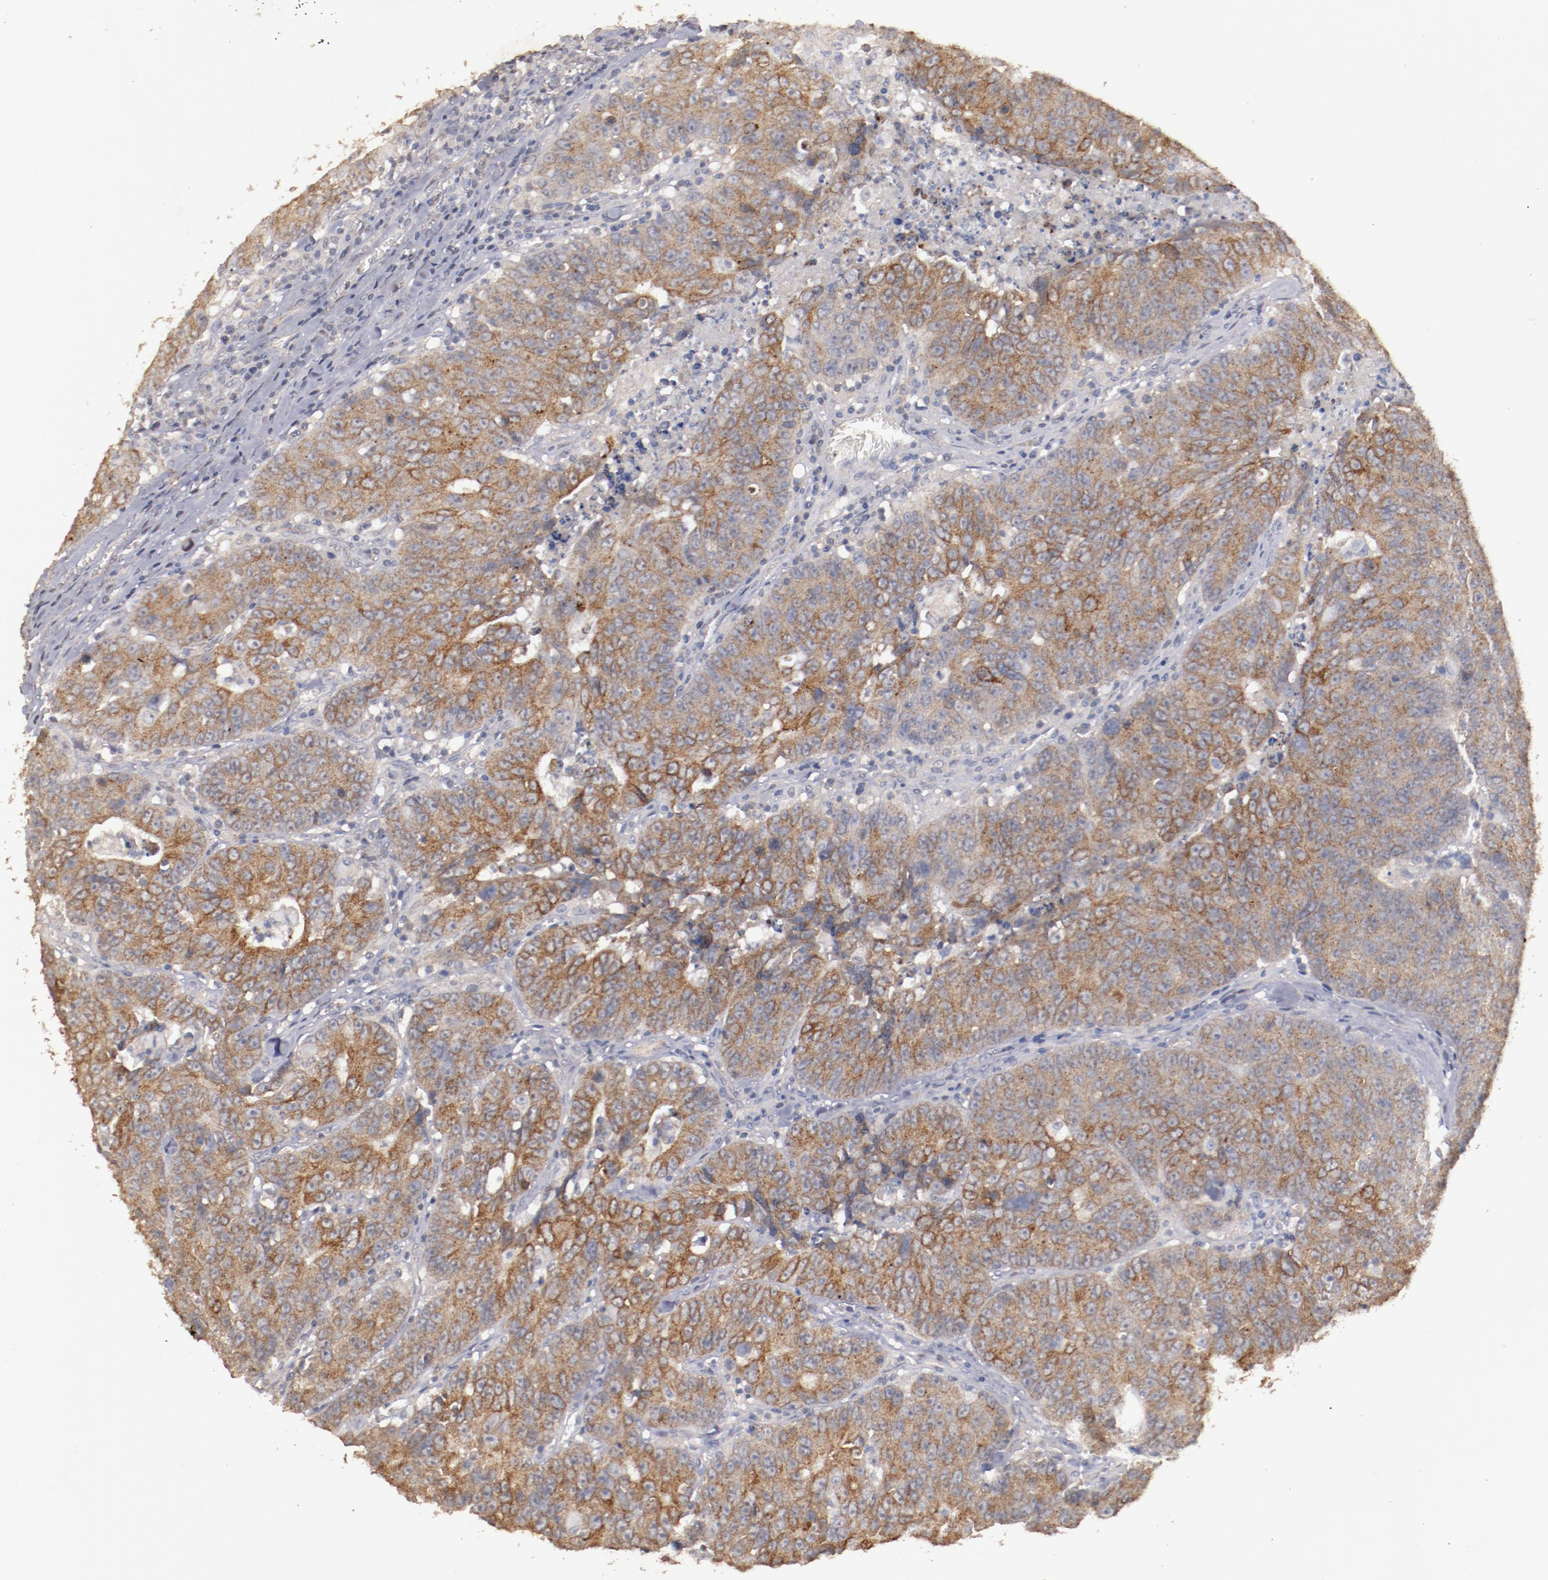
{"staining": {"intensity": "moderate", "quantity": ">75%", "location": "cytoplasmic/membranous"}, "tissue": "colorectal cancer", "cell_type": "Tumor cells", "image_type": "cancer", "snomed": [{"axis": "morphology", "description": "Adenocarcinoma, NOS"}, {"axis": "topography", "description": "Colon"}], "caption": "Colorectal cancer was stained to show a protein in brown. There is medium levels of moderate cytoplasmic/membranous expression in approximately >75% of tumor cells.", "gene": "FAT1", "patient": {"sex": "female", "age": 53}}